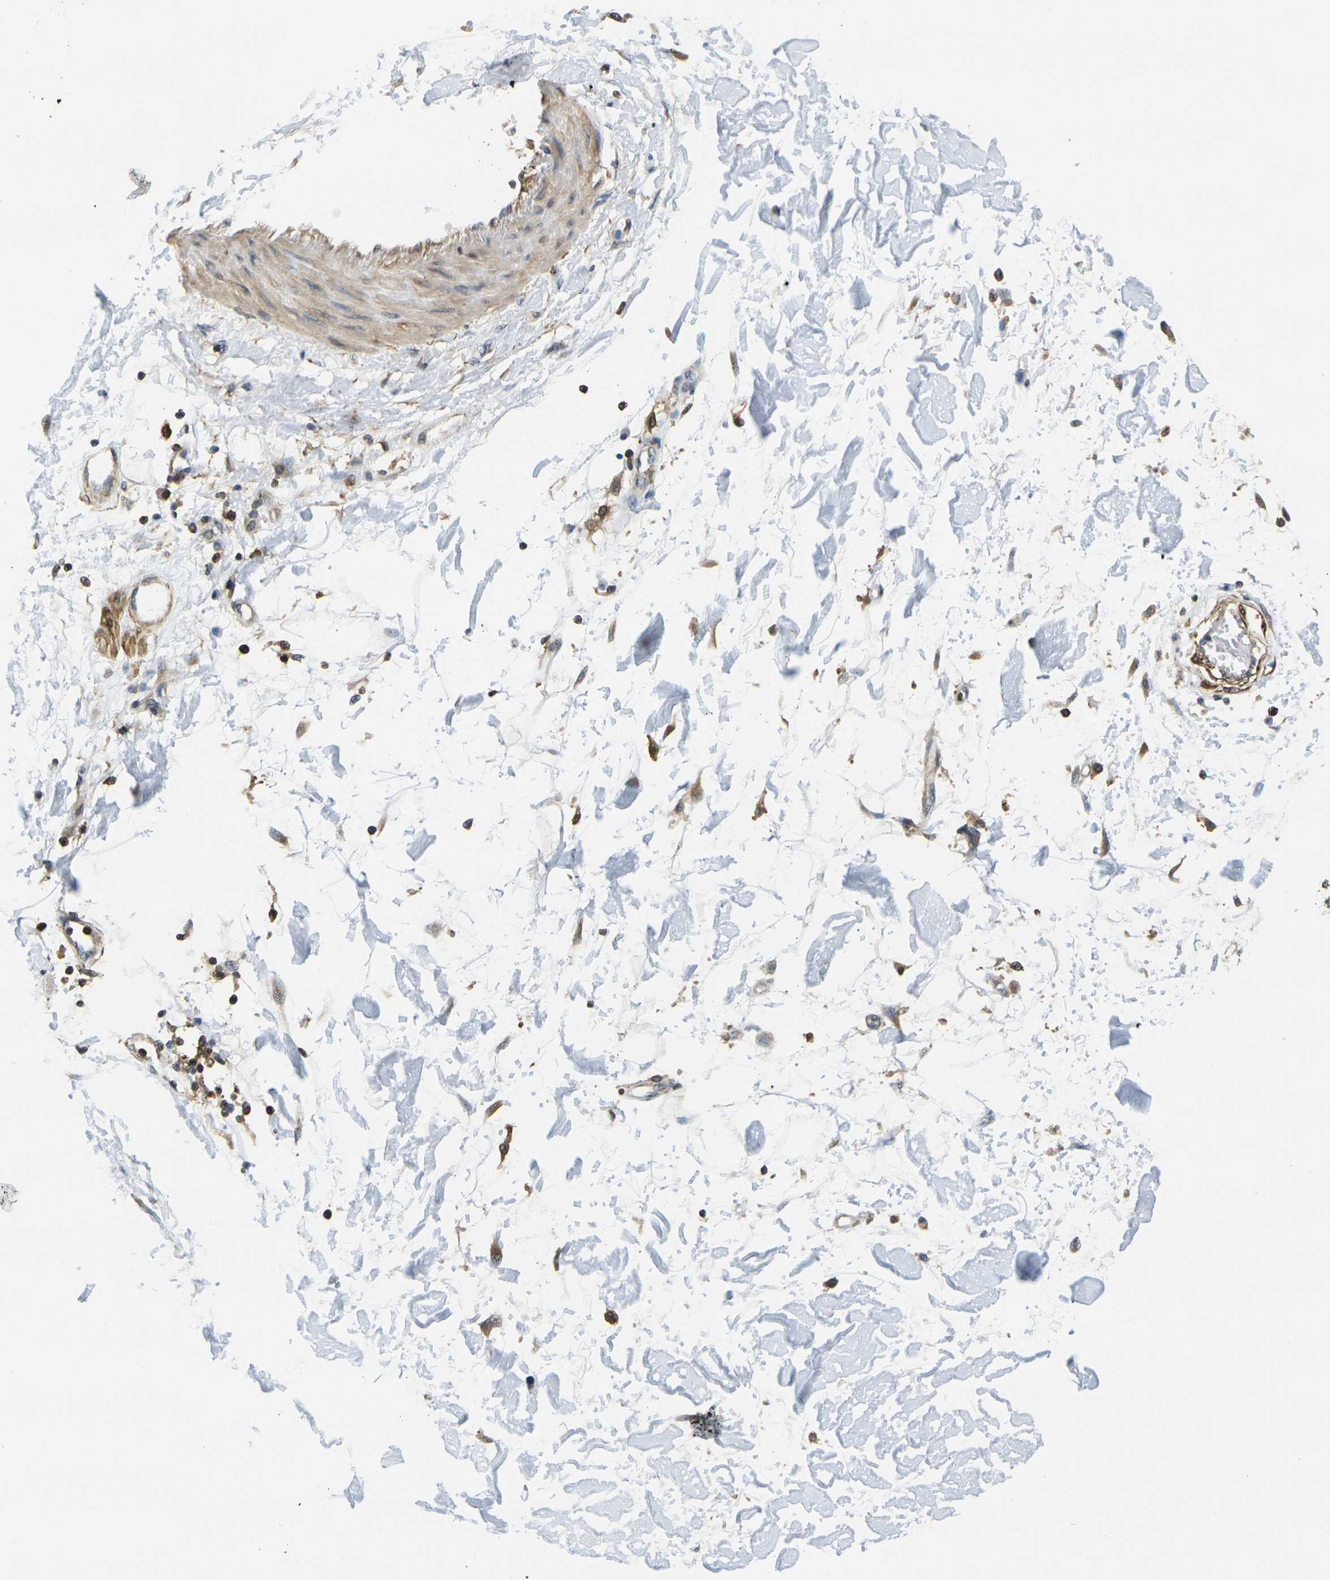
{"staining": {"intensity": "negative", "quantity": "none", "location": "none"}, "tissue": "adipose tissue", "cell_type": "Adipocytes", "image_type": "normal", "snomed": [{"axis": "morphology", "description": "Squamous cell carcinoma, NOS"}, {"axis": "topography", "description": "Skin"}], "caption": "This histopathology image is of normal adipose tissue stained with immunohistochemistry (IHC) to label a protein in brown with the nuclei are counter-stained blue. There is no staining in adipocytes.", "gene": "LASP1", "patient": {"sex": "male", "age": 83}}